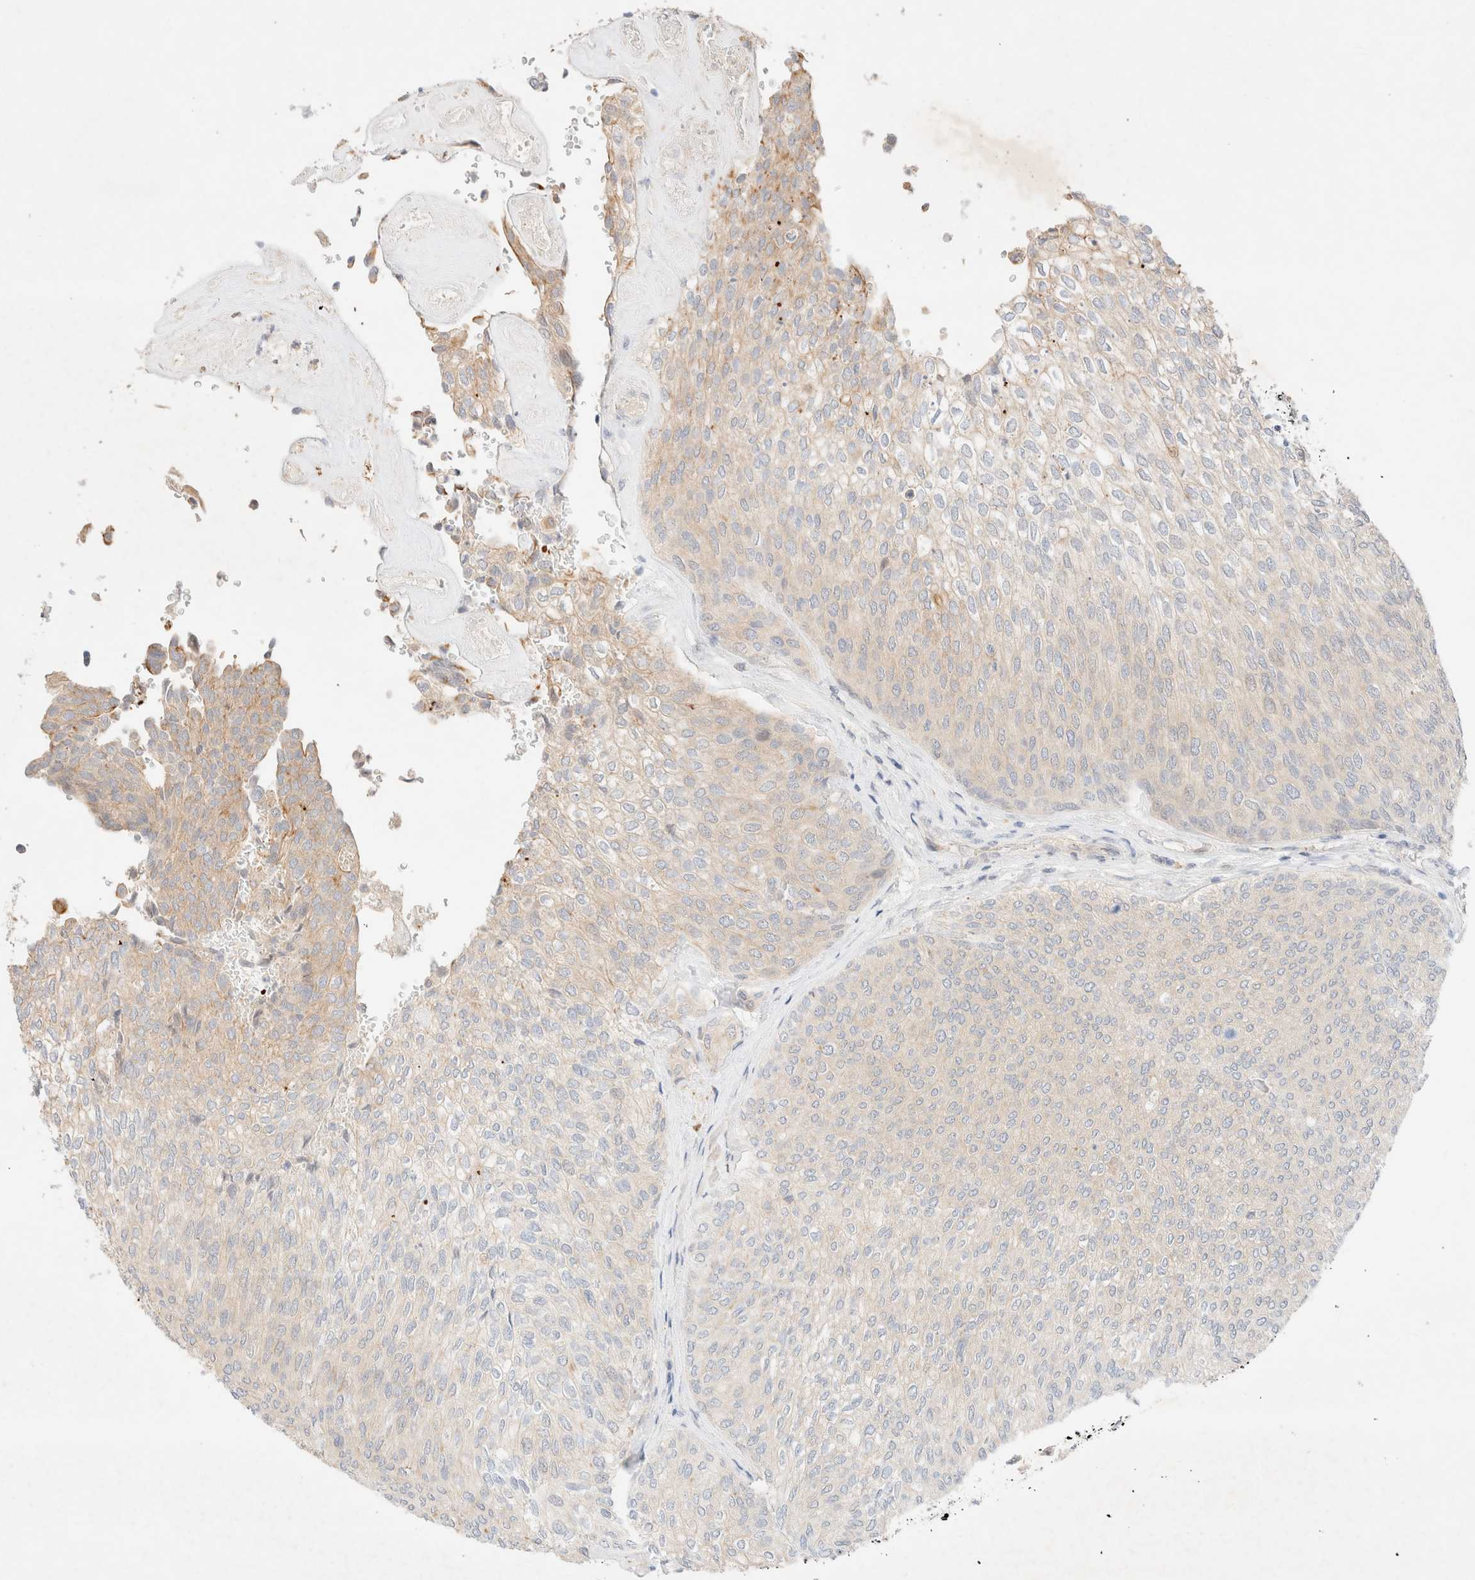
{"staining": {"intensity": "negative", "quantity": "none", "location": "none"}, "tissue": "urothelial cancer", "cell_type": "Tumor cells", "image_type": "cancer", "snomed": [{"axis": "morphology", "description": "Urothelial carcinoma, Low grade"}, {"axis": "topography", "description": "Urinary bladder"}], "caption": "The IHC photomicrograph has no significant expression in tumor cells of urothelial cancer tissue.", "gene": "SGSM2", "patient": {"sex": "female", "age": 79}}